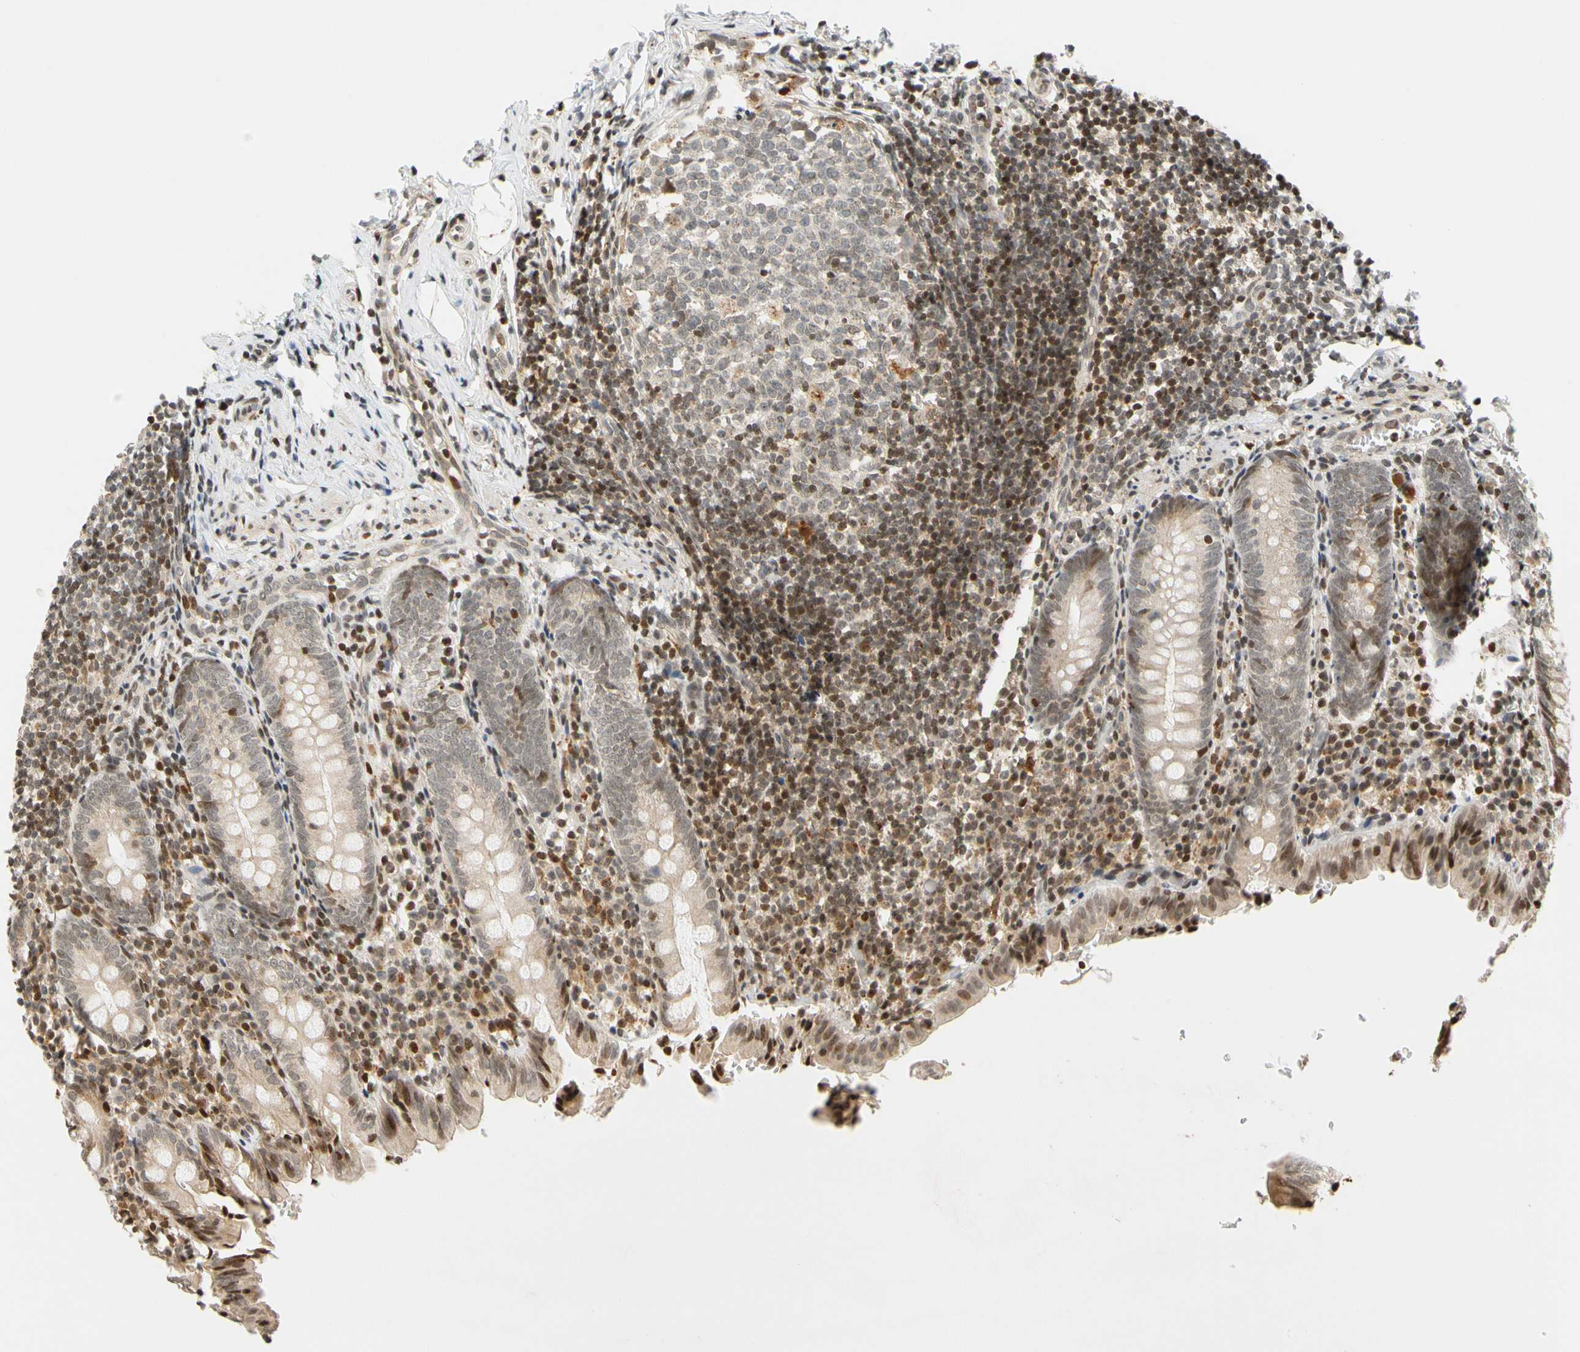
{"staining": {"intensity": "moderate", "quantity": "25%-75%", "location": "nuclear"}, "tissue": "appendix", "cell_type": "Glandular cells", "image_type": "normal", "snomed": [{"axis": "morphology", "description": "Normal tissue, NOS"}, {"axis": "topography", "description": "Appendix"}], "caption": "The image reveals immunohistochemical staining of benign appendix. There is moderate nuclear staining is seen in about 25%-75% of glandular cells. The staining was performed using DAB (3,3'-diaminobenzidine), with brown indicating positive protein expression. Nuclei are stained blue with hematoxylin.", "gene": "CDK7", "patient": {"sex": "female", "age": 10}}